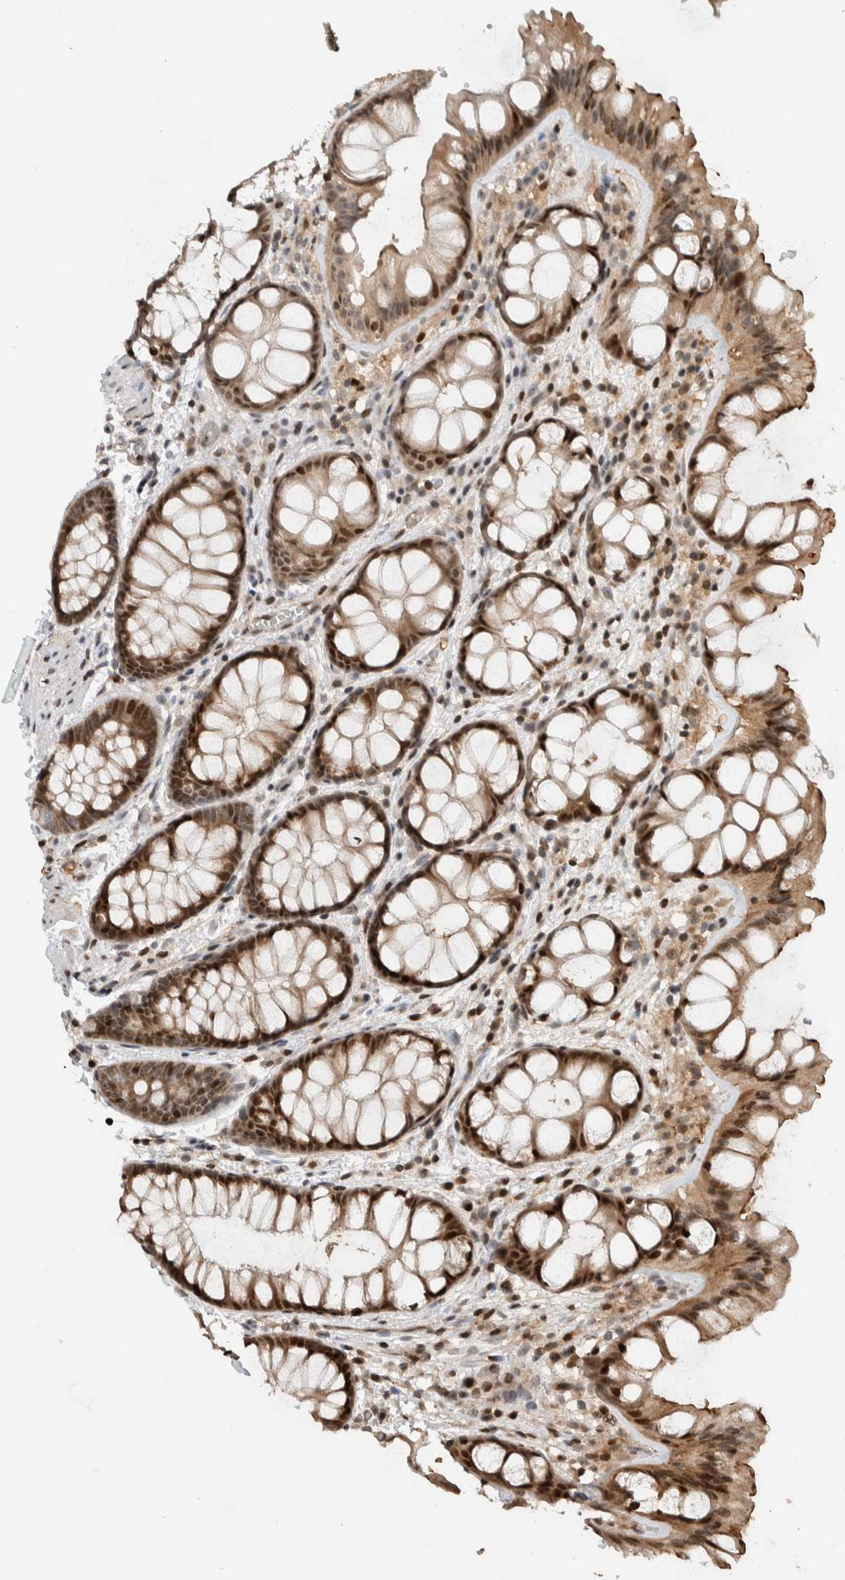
{"staining": {"intensity": "strong", "quantity": ">75%", "location": "nuclear"}, "tissue": "colon", "cell_type": "Endothelial cells", "image_type": "normal", "snomed": [{"axis": "morphology", "description": "Normal tissue, NOS"}, {"axis": "topography", "description": "Colon"}], "caption": "Benign colon reveals strong nuclear expression in about >75% of endothelial cells, visualized by immunohistochemistry. (IHC, brightfield microscopy, high magnification).", "gene": "ZNF521", "patient": {"sex": "male", "age": 47}}